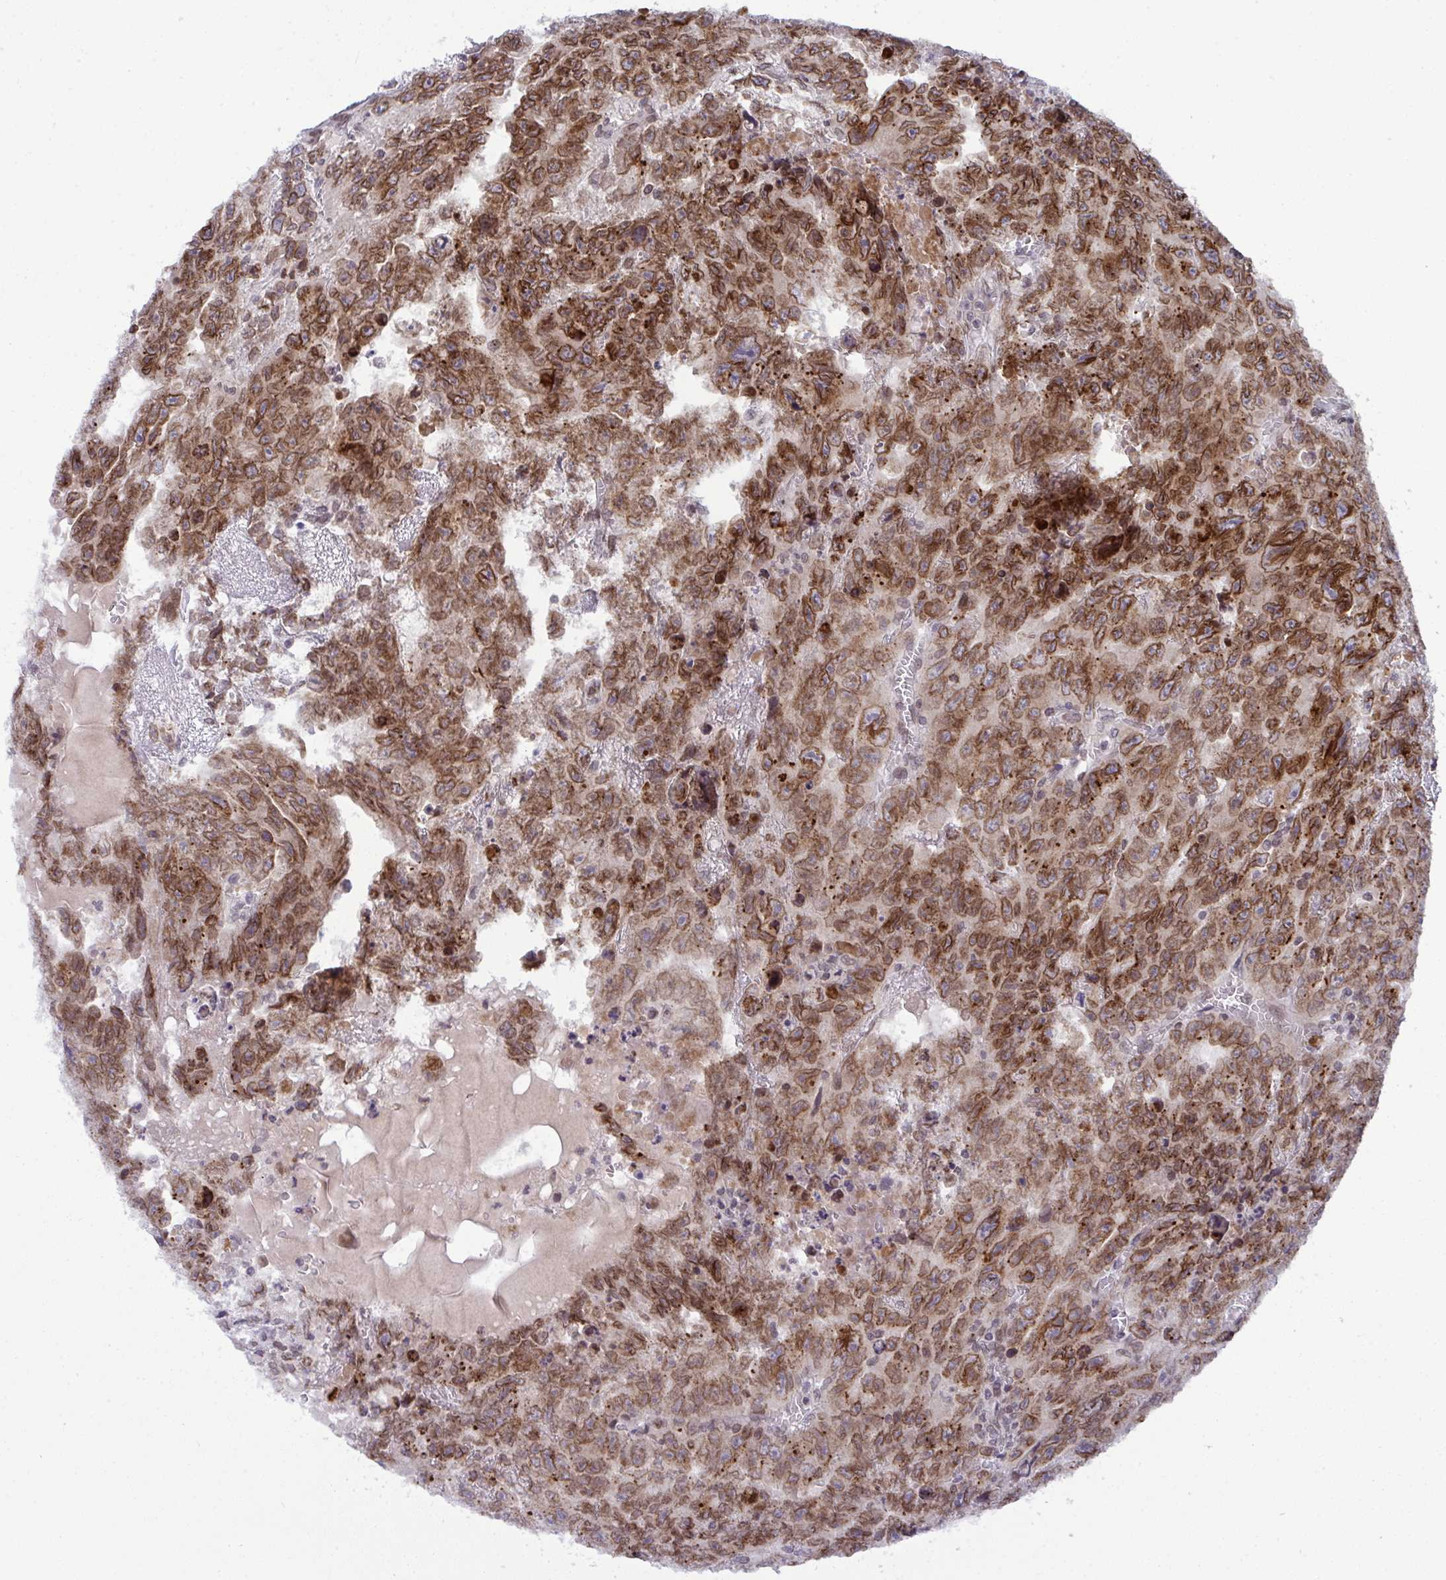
{"staining": {"intensity": "moderate", "quantity": ">75%", "location": "cytoplasmic/membranous,nuclear"}, "tissue": "testis cancer", "cell_type": "Tumor cells", "image_type": "cancer", "snomed": [{"axis": "morphology", "description": "Carcinoma, Embryonal, NOS"}, {"axis": "topography", "description": "Testis"}], "caption": "Embryonal carcinoma (testis) stained for a protein (brown) reveals moderate cytoplasmic/membranous and nuclear positive expression in about >75% of tumor cells.", "gene": "RANBP2", "patient": {"sex": "male", "age": 24}}